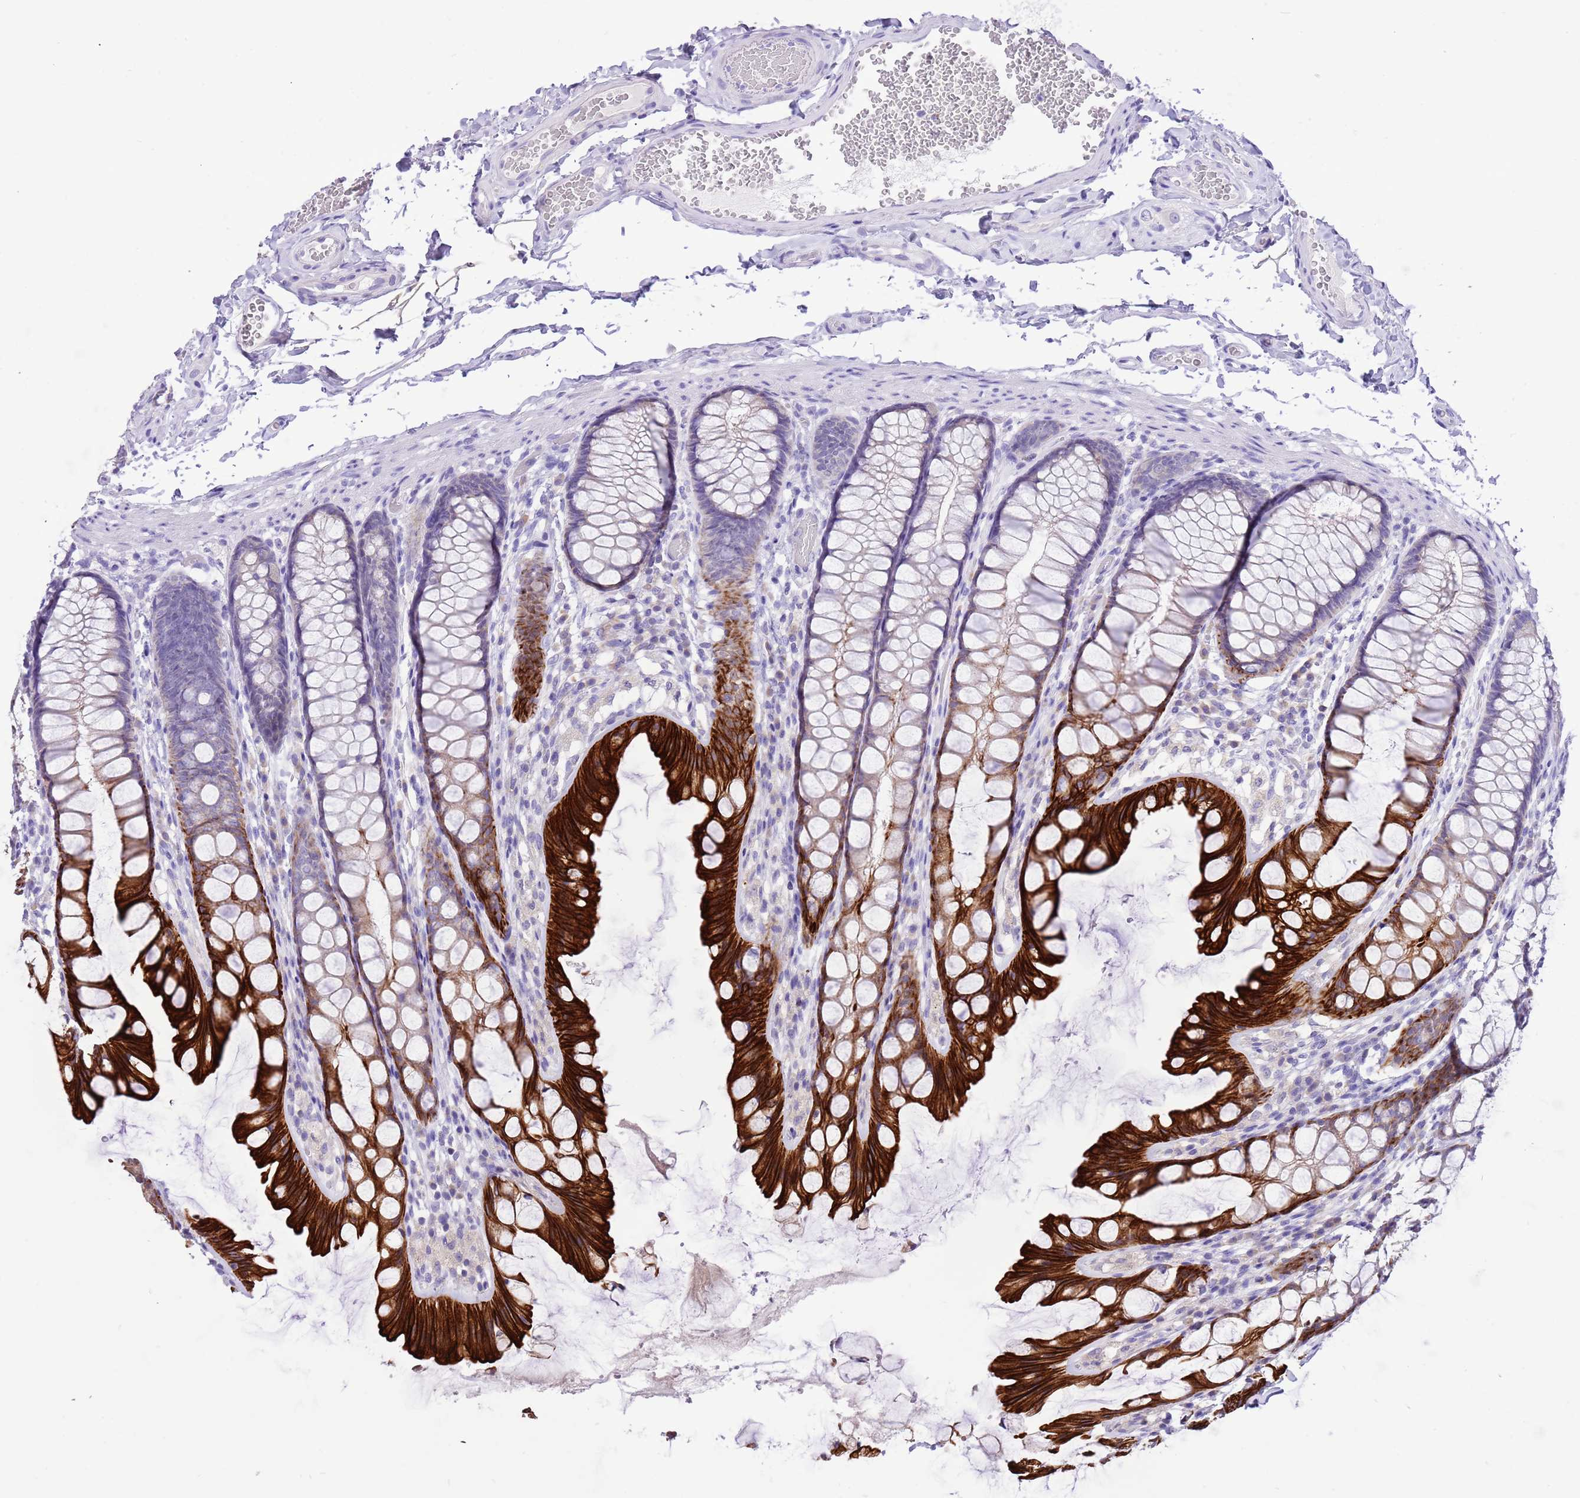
{"staining": {"intensity": "negative", "quantity": "none", "location": "none"}, "tissue": "colon", "cell_type": "Endothelial cells", "image_type": "normal", "snomed": [{"axis": "morphology", "description": "Normal tissue, NOS"}, {"axis": "topography", "description": "Colon"}], "caption": "Immunohistochemistry (IHC) of unremarkable human colon exhibits no staining in endothelial cells.", "gene": "R3HDM4", "patient": {"sex": "male", "age": 47}}